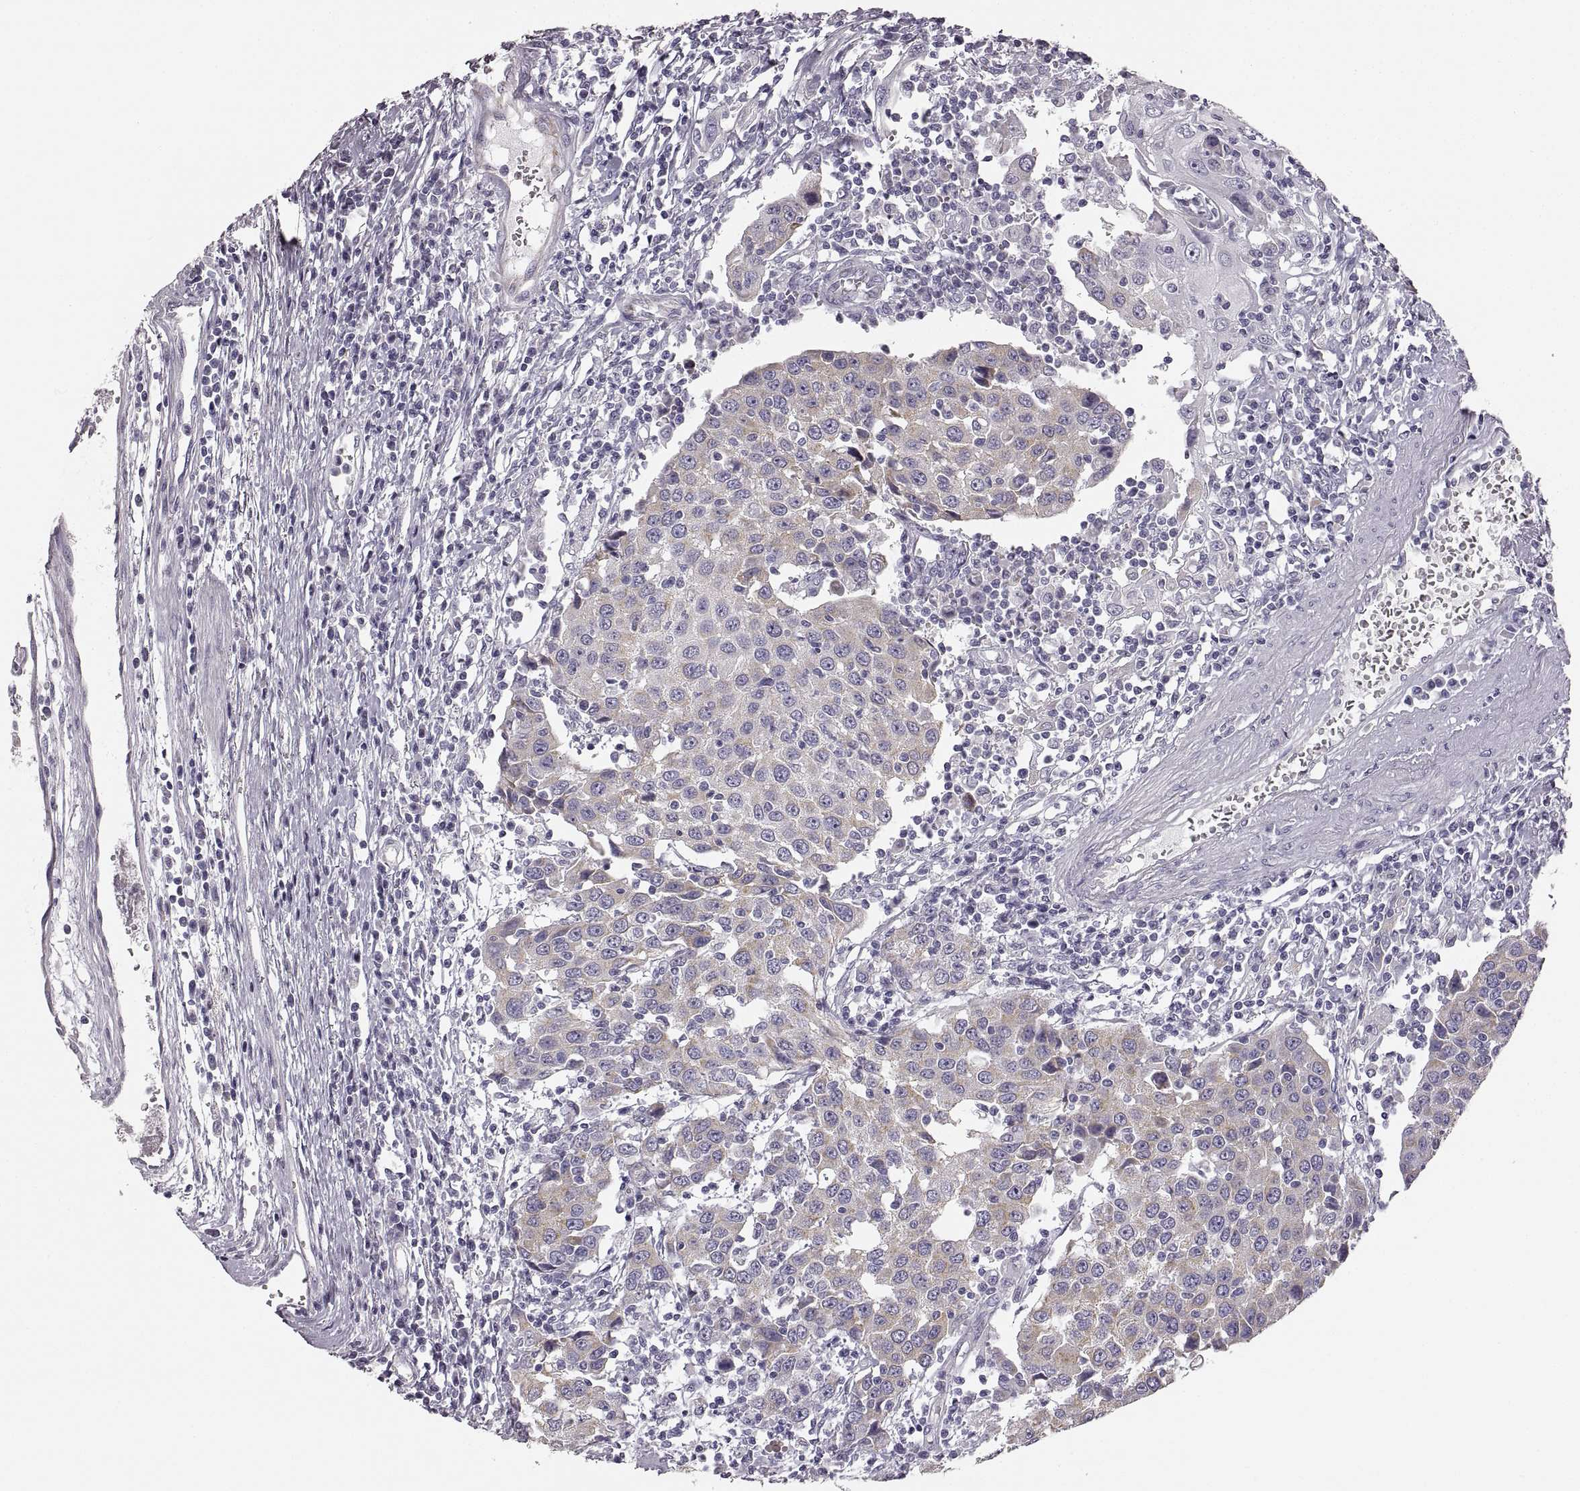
{"staining": {"intensity": "moderate", "quantity": "<25%", "location": "cytoplasmic/membranous"}, "tissue": "urothelial cancer", "cell_type": "Tumor cells", "image_type": "cancer", "snomed": [{"axis": "morphology", "description": "Urothelial carcinoma, High grade"}, {"axis": "topography", "description": "Urinary bladder"}], "caption": "A brown stain highlights moderate cytoplasmic/membranous expression of a protein in human urothelial cancer tumor cells.", "gene": "RDH13", "patient": {"sex": "female", "age": 85}}